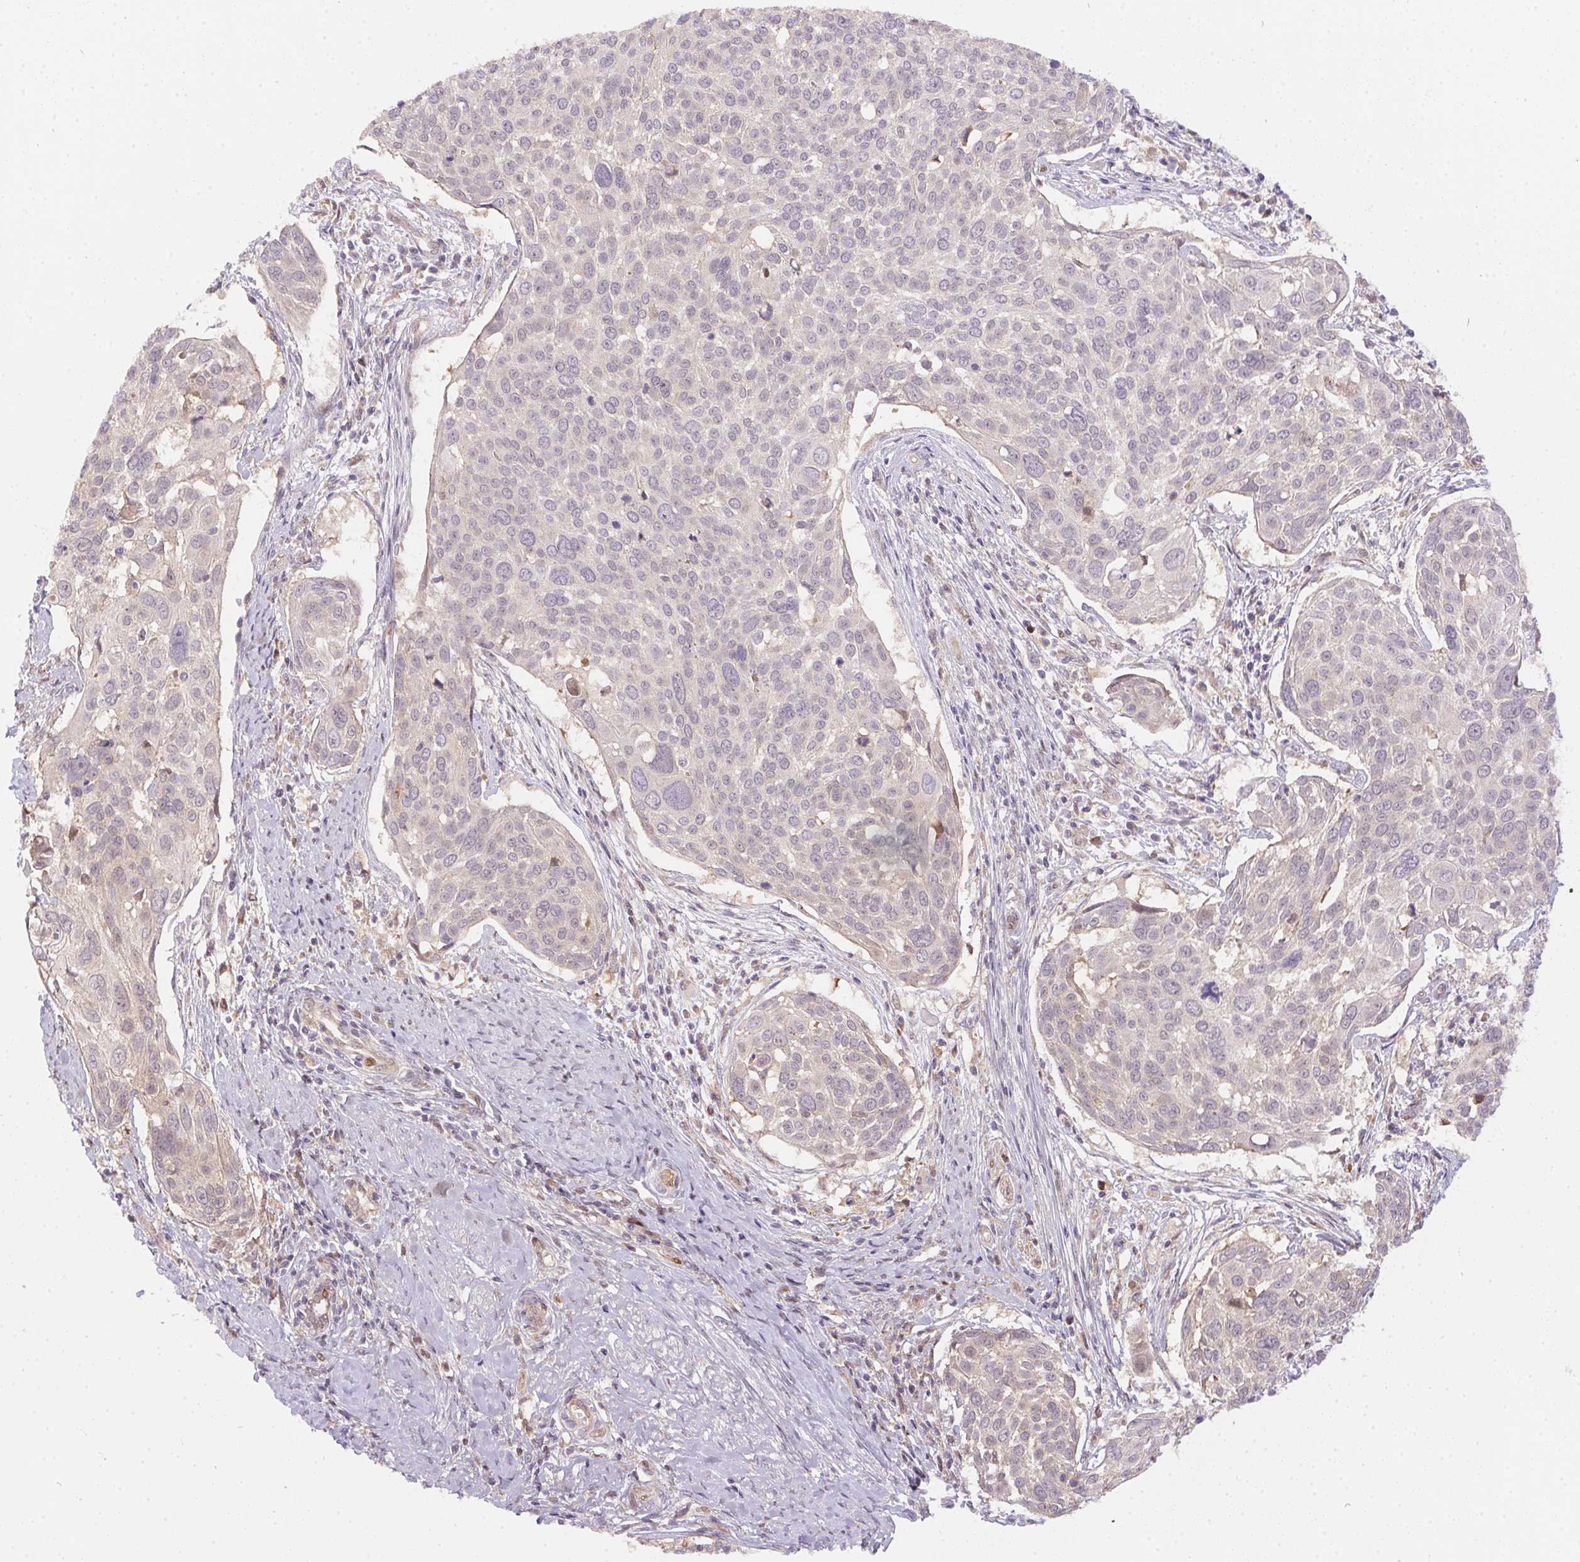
{"staining": {"intensity": "negative", "quantity": "none", "location": "none"}, "tissue": "cervical cancer", "cell_type": "Tumor cells", "image_type": "cancer", "snomed": [{"axis": "morphology", "description": "Squamous cell carcinoma, NOS"}, {"axis": "topography", "description": "Cervix"}], "caption": "IHC of human cervical cancer demonstrates no staining in tumor cells.", "gene": "NUDT16", "patient": {"sex": "female", "age": 39}}